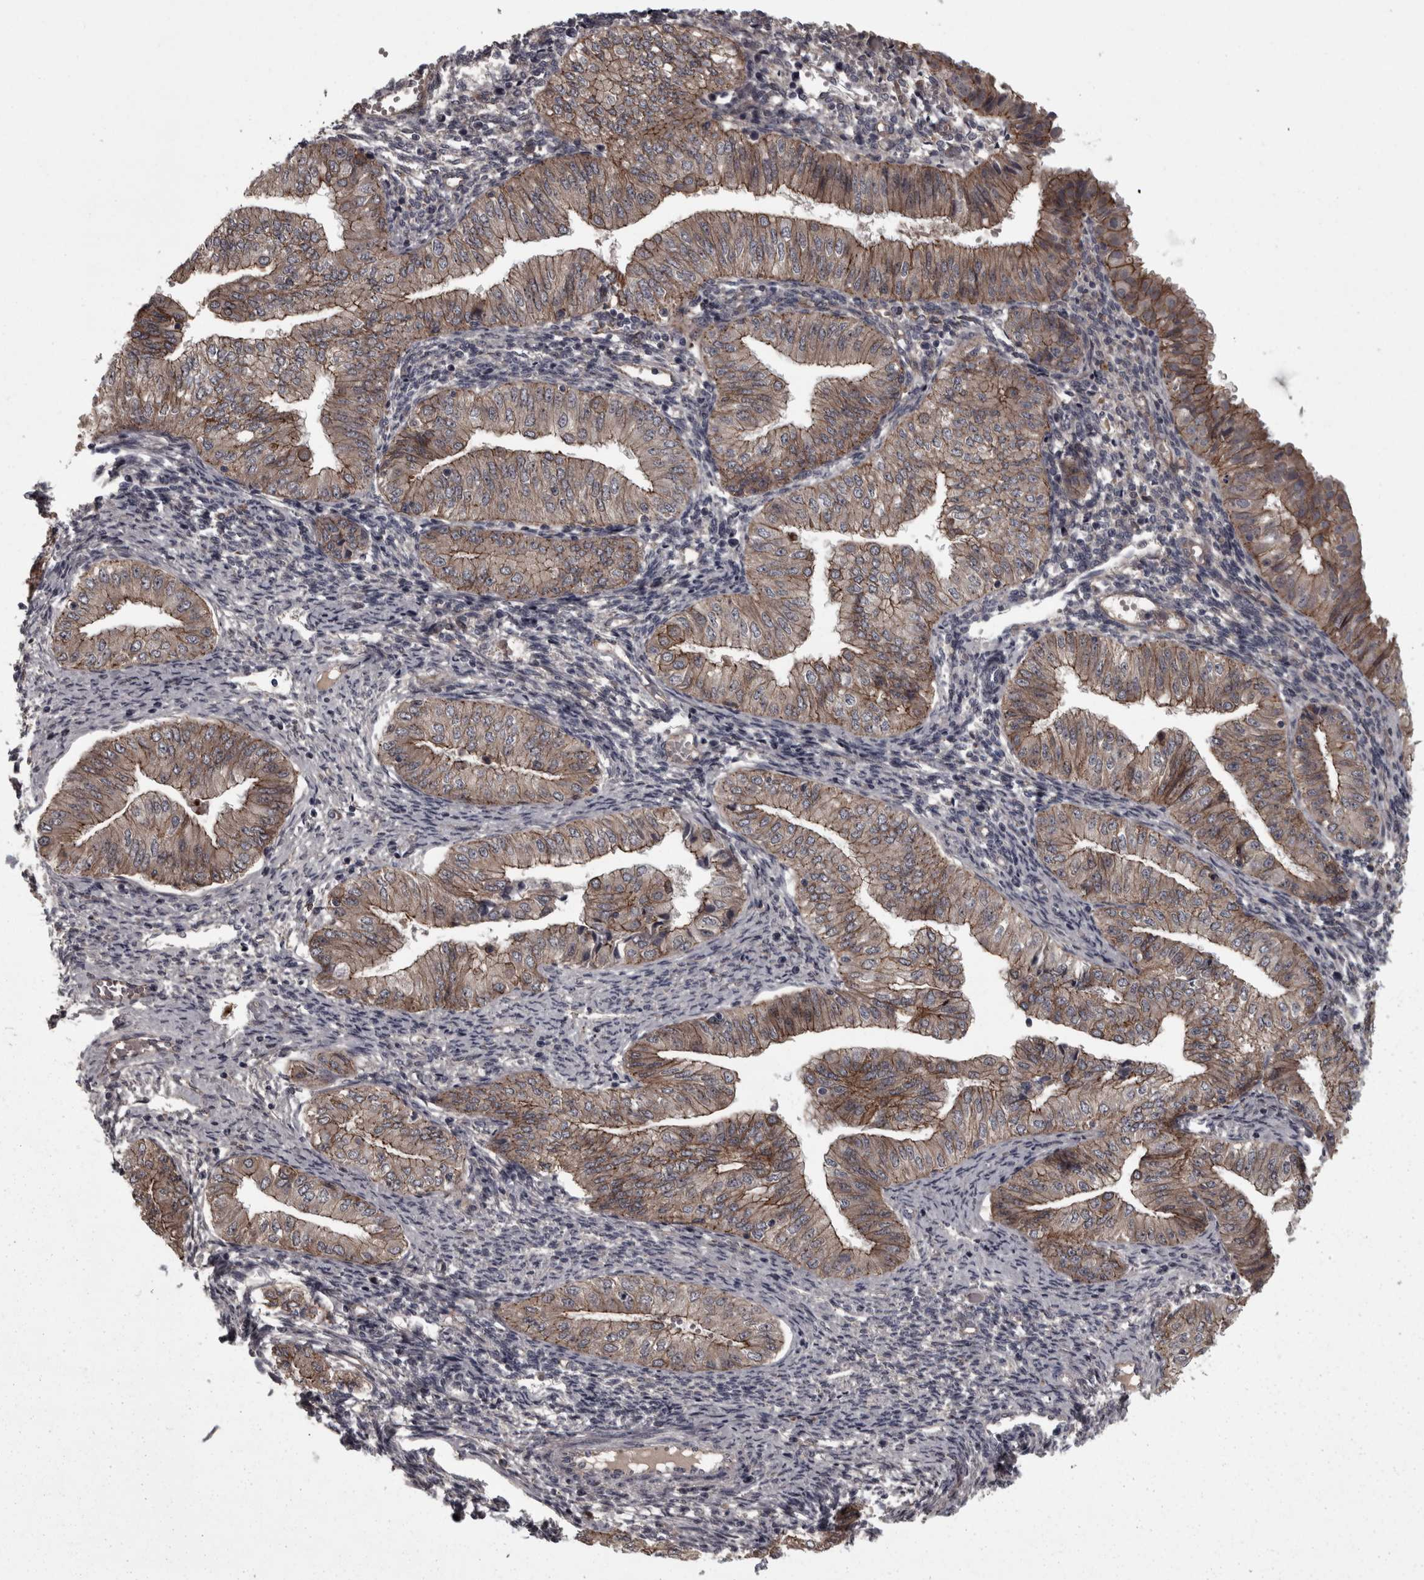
{"staining": {"intensity": "weak", "quantity": ">75%", "location": "cytoplasmic/membranous"}, "tissue": "endometrial cancer", "cell_type": "Tumor cells", "image_type": "cancer", "snomed": [{"axis": "morphology", "description": "Normal tissue, NOS"}, {"axis": "morphology", "description": "Adenocarcinoma, NOS"}, {"axis": "topography", "description": "Endometrium"}], "caption": "The image shows staining of adenocarcinoma (endometrial), revealing weak cytoplasmic/membranous protein positivity (brown color) within tumor cells. (Brightfield microscopy of DAB IHC at high magnification).", "gene": "PCDH17", "patient": {"sex": "female", "age": 53}}